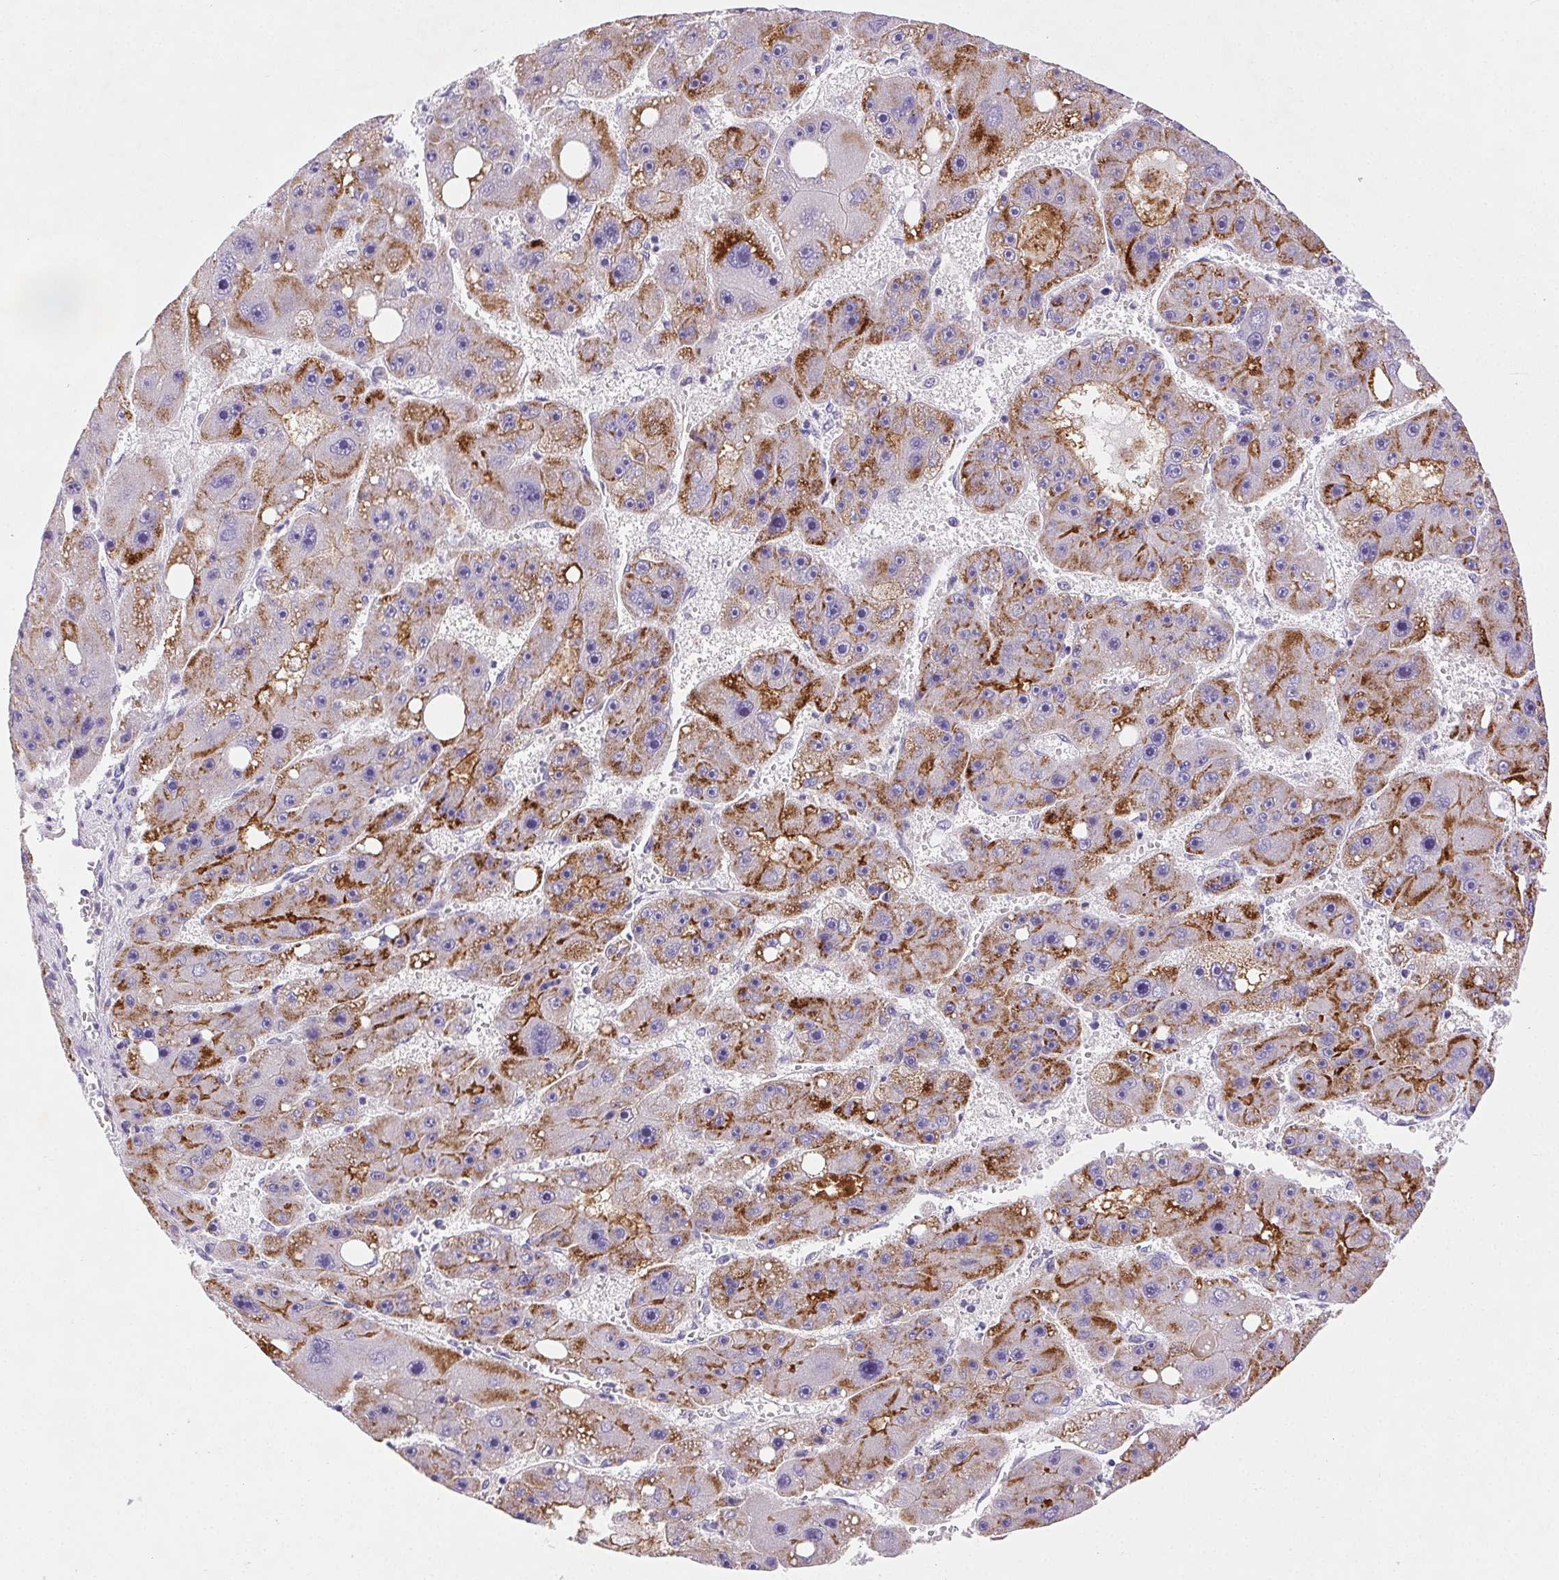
{"staining": {"intensity": "moderate", "quantity": "25%-75%", "location": "cytoplasmic/membranous"}, "tissue": "liver cancer", "cell_type": "Tumor cells", "image_type": "cancer", "snomed": [{"axis": "morphology", "description": "Carcinoma, Hepatocellular, NOS"}, {"axis": "topography", "description": "Liver"}], "caption": "Tumor cells display moderate cytoplasmic/membranous staining in approximately 25%-75% of cells in liver hepatocellular carcinoma.", "gene": "ARHGAP11B", "patient": {"sex": "female", "age": 61}}